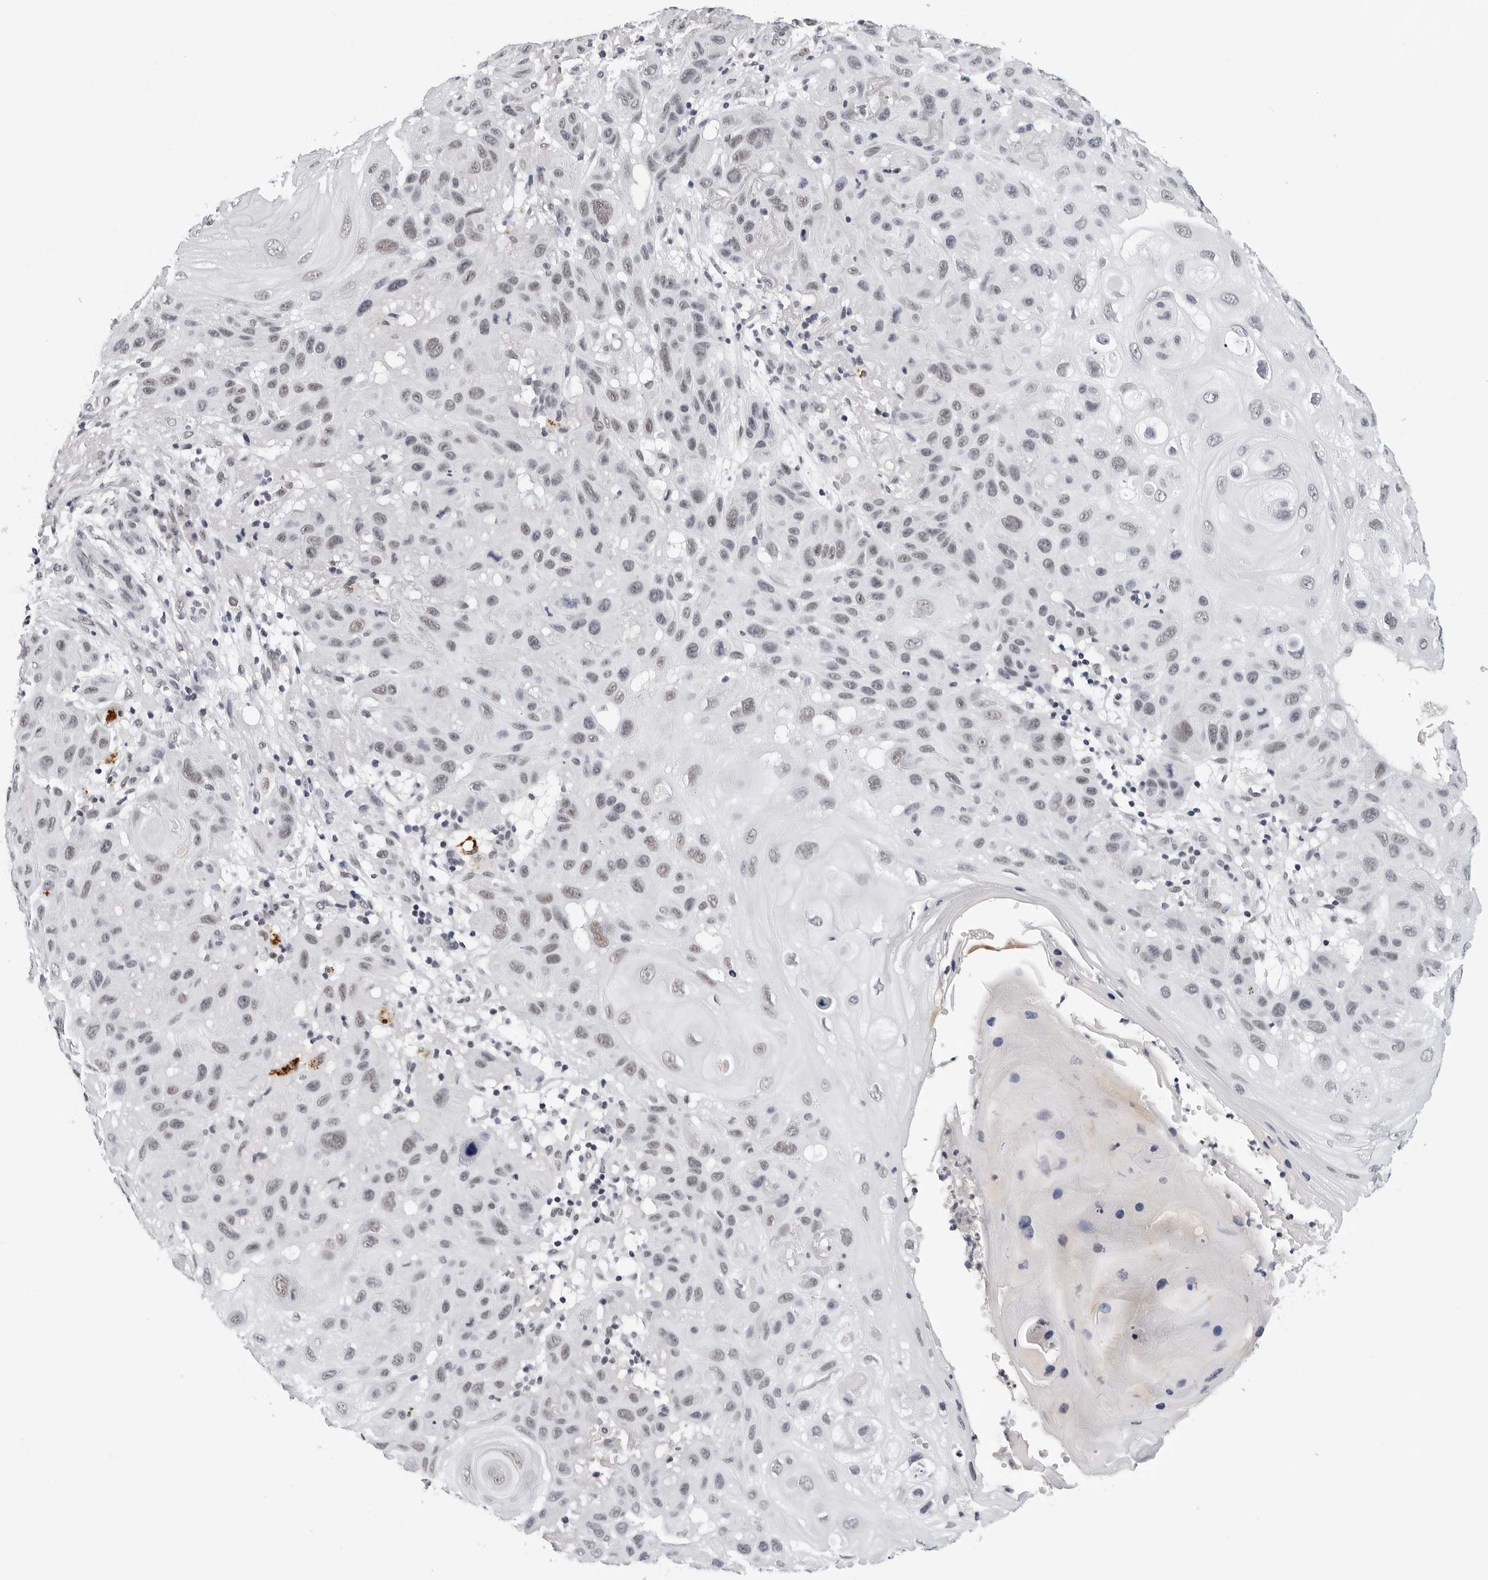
{"staining": {"intensity": "weak", "quantity": "25%-75%", "location": "nuclear"}, "tissue": "skin cancer", "cell_type": "Tumor cells", "image_type": "cancer", "snomed": [{"axis": "morphology", "description": "Normal tissue, NOS"}, {"axis": "morphology", "description": "Squamous cell carcinoma, NOS"}, {"axis": "topography", "description": "Skin"}], "caption": "Skin squamous cell carcinoma stained with immunohistochemistry (IHC) displays weak nuclear staining in about 25%-75% of tumor cells.", "gene": "SF3B4", "patient": {"sex": "female", "age": 96}}